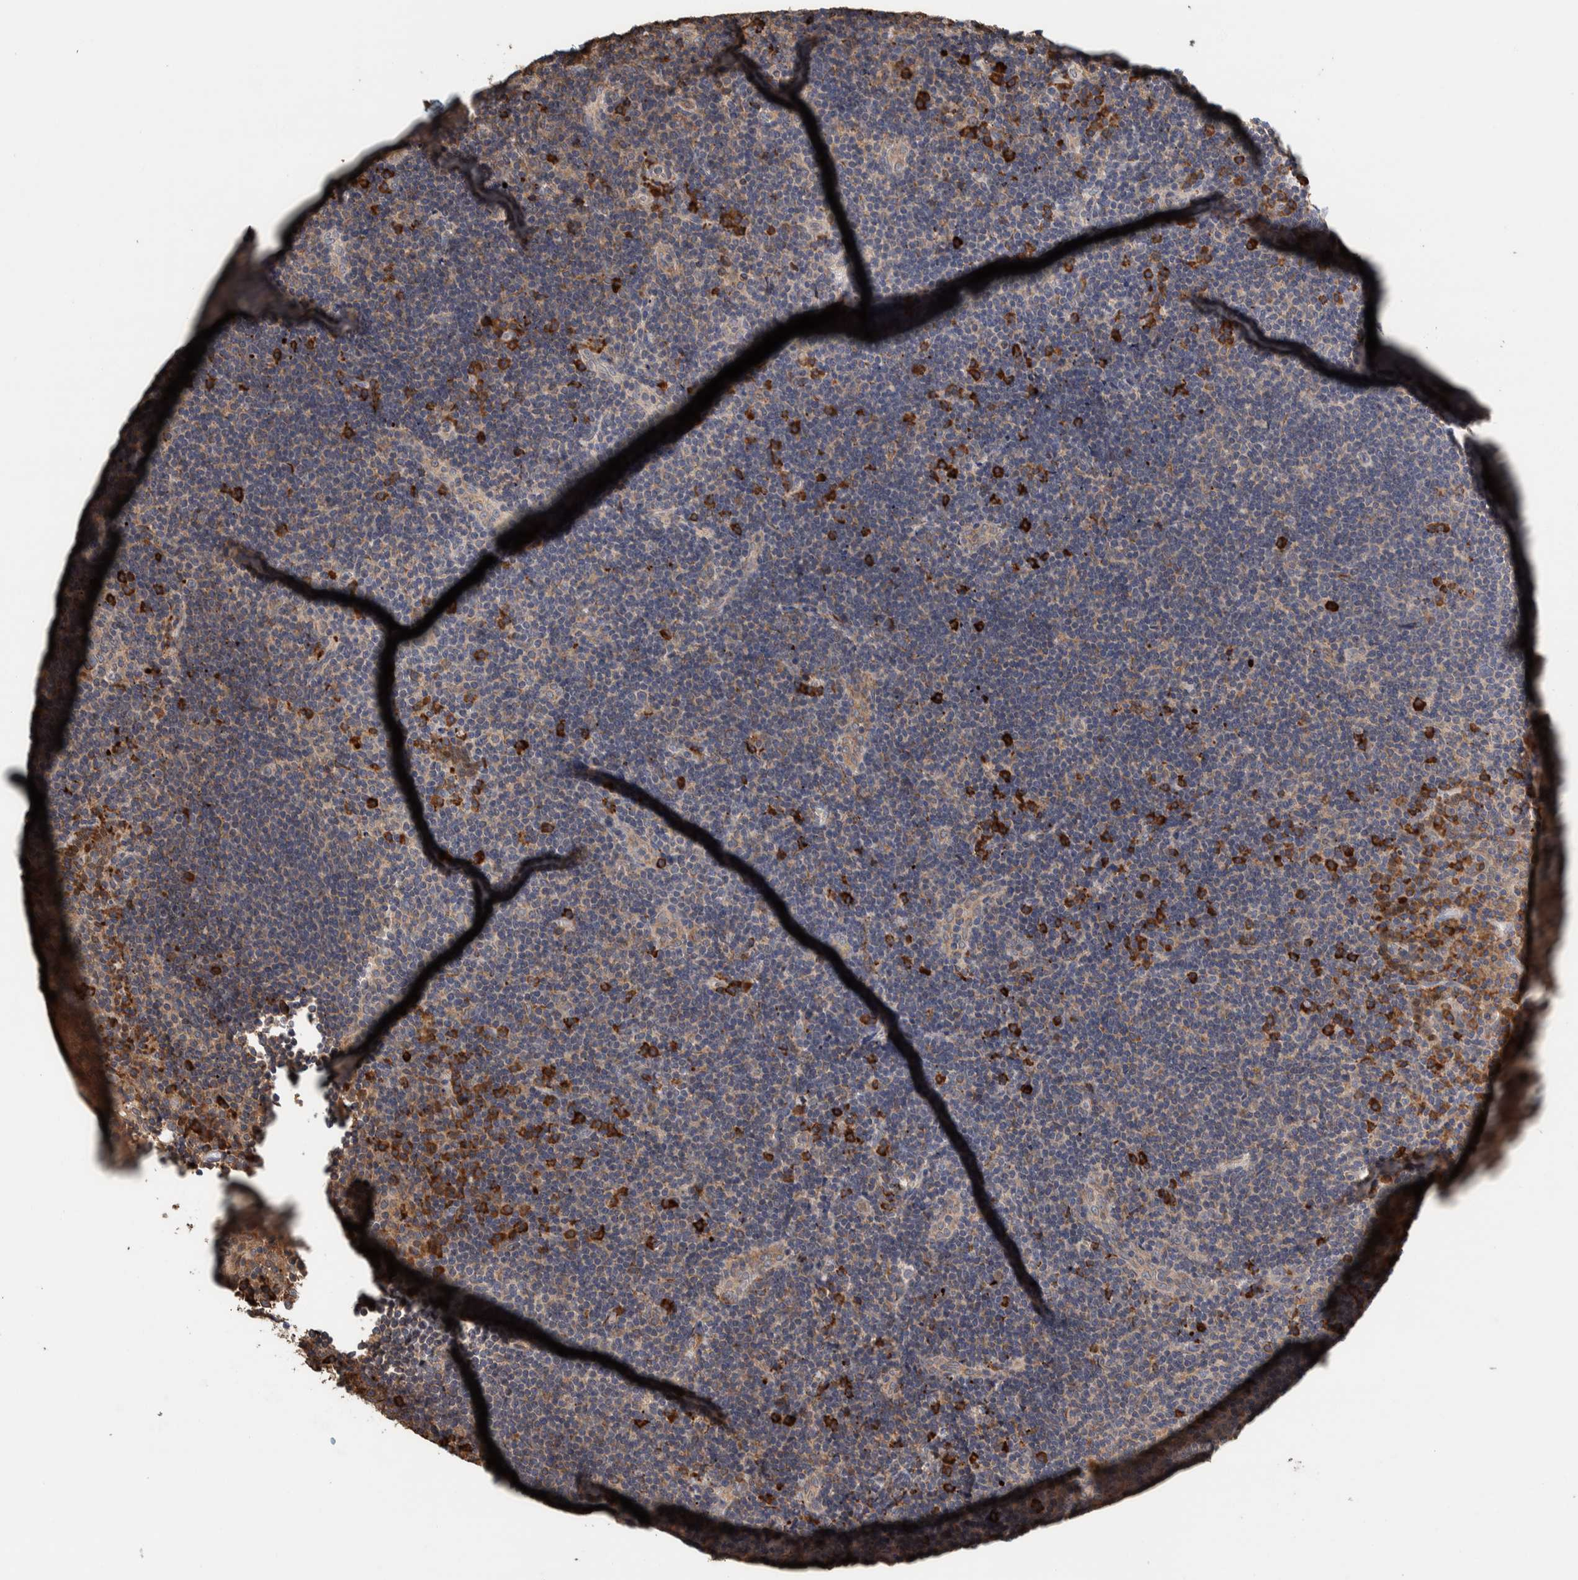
{"staining": {"intensity": "weak", "quantity": "<25%", "location": "cytoplasmic/membranous"}, "tissue": "lymphoma", "cell_type": "Tumor cells", "image_type": "cancer", "snomed": [{"axis": "morphology", "description": "Malignant lymphoma, non-Hodgkin's type, High grade"}, {"axis": "topography", "description": "Tonsil"}], "caption": "This is an immunohistochemistry micrograph of malignant lymphoma, non-Hodgkin's type (high-grade). There is no expression in tumor cells.", "gene": "PLA2G3", "patient": {"sex": "female", "age": 36}}